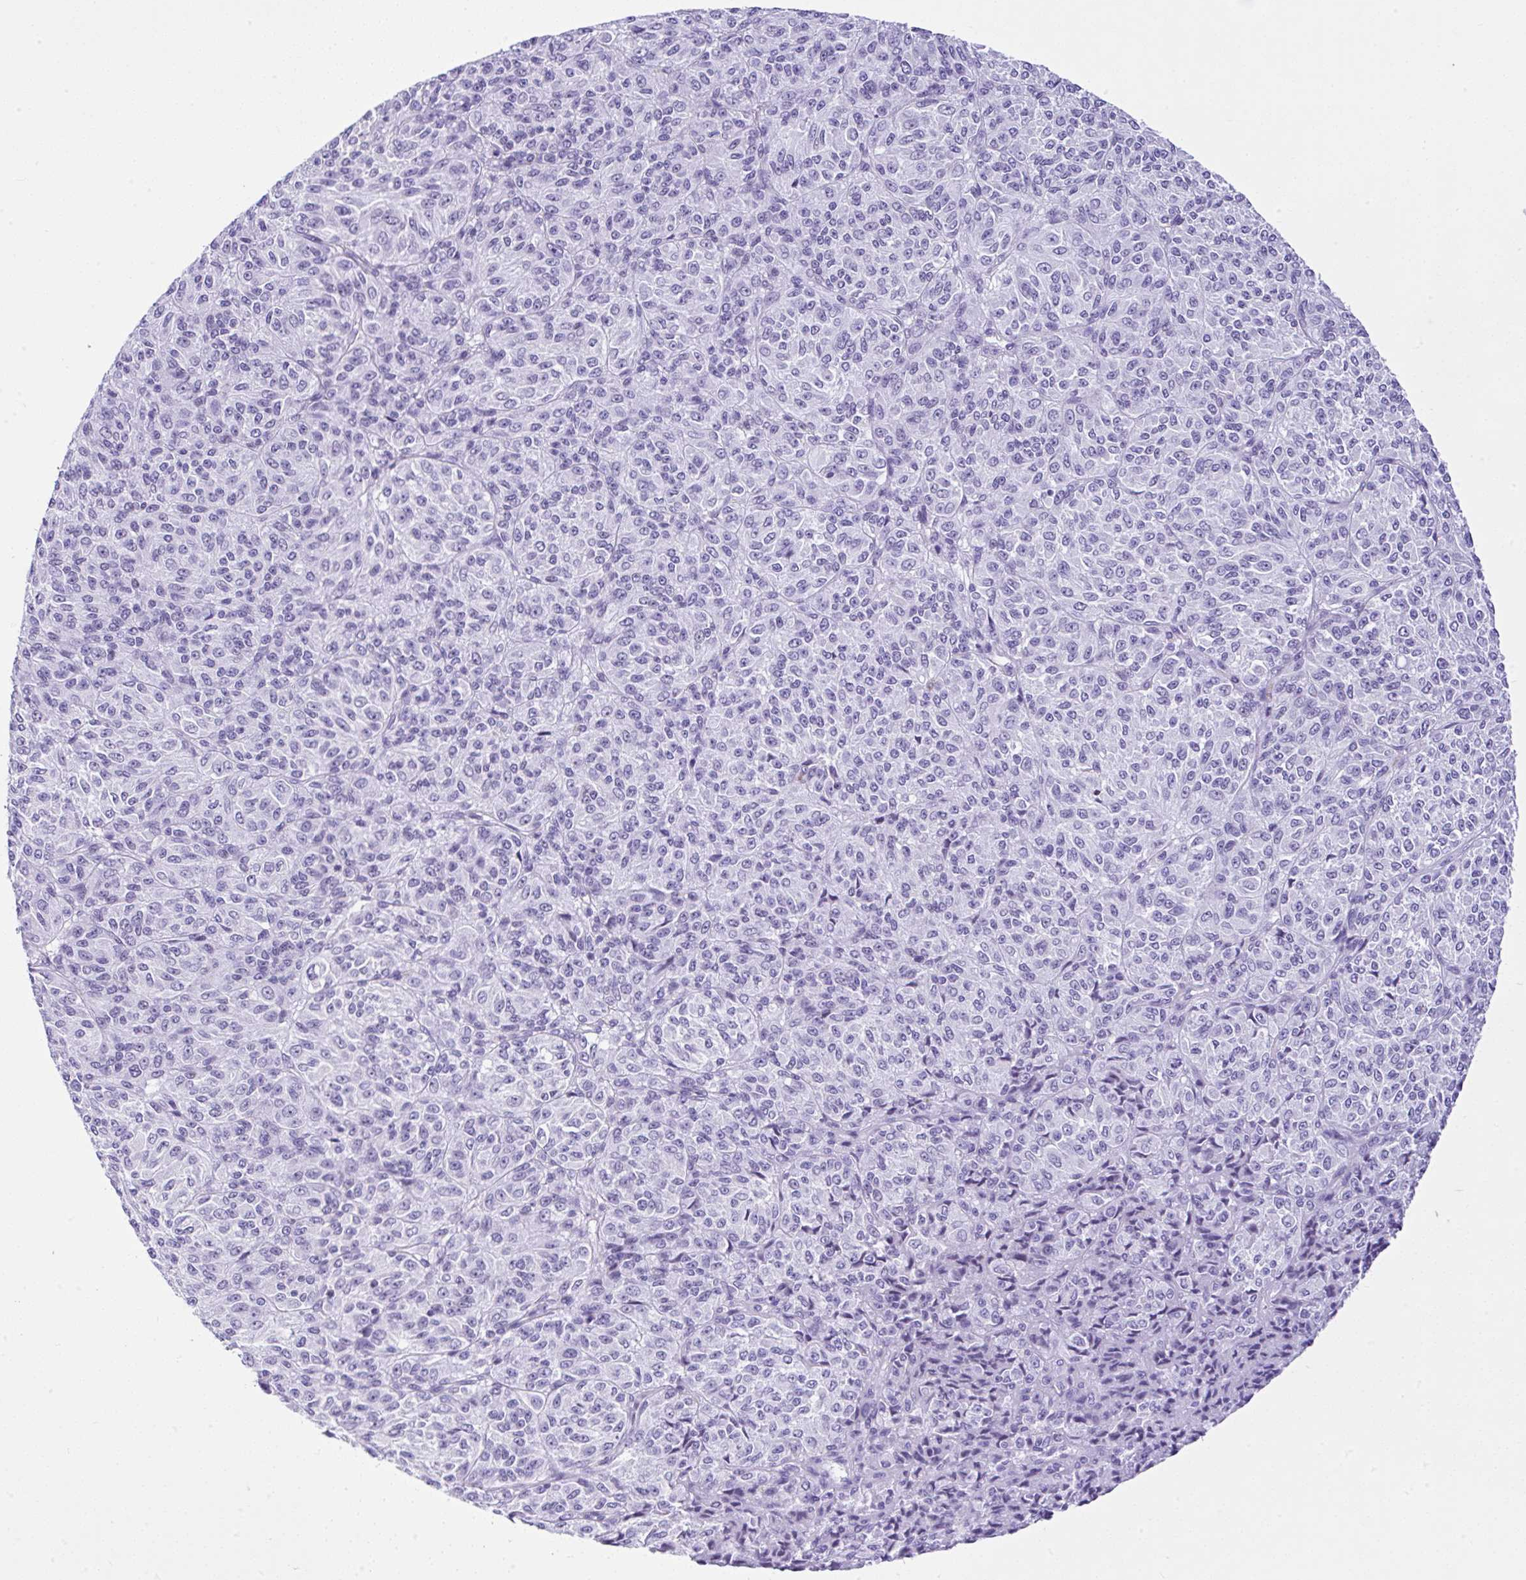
{"staining": {"intensity": "negative", "quantity": "none", "location": "none"}, "tissue": "melanoma", "cell_type": "Tumor cells", "image_type": "cancer", "snomed": [{"axis": "morphology", "description": "Malignant melanoma, Metastatic site"}, {"axis": "topography", "description": "Brain"}], "caption": "Immunohistochemical staining of malignant melanoma (metastatic site) shows no significant expression in tumor cells. Brightfield microscopy of immunohistochemistry stained with DAB (3,3'-diaminobenzidine) (brown) and hematoxylin (blue), captured at high magnification.", "gene": "KRT27", "patient": {"sex": "female", "age": 56}}